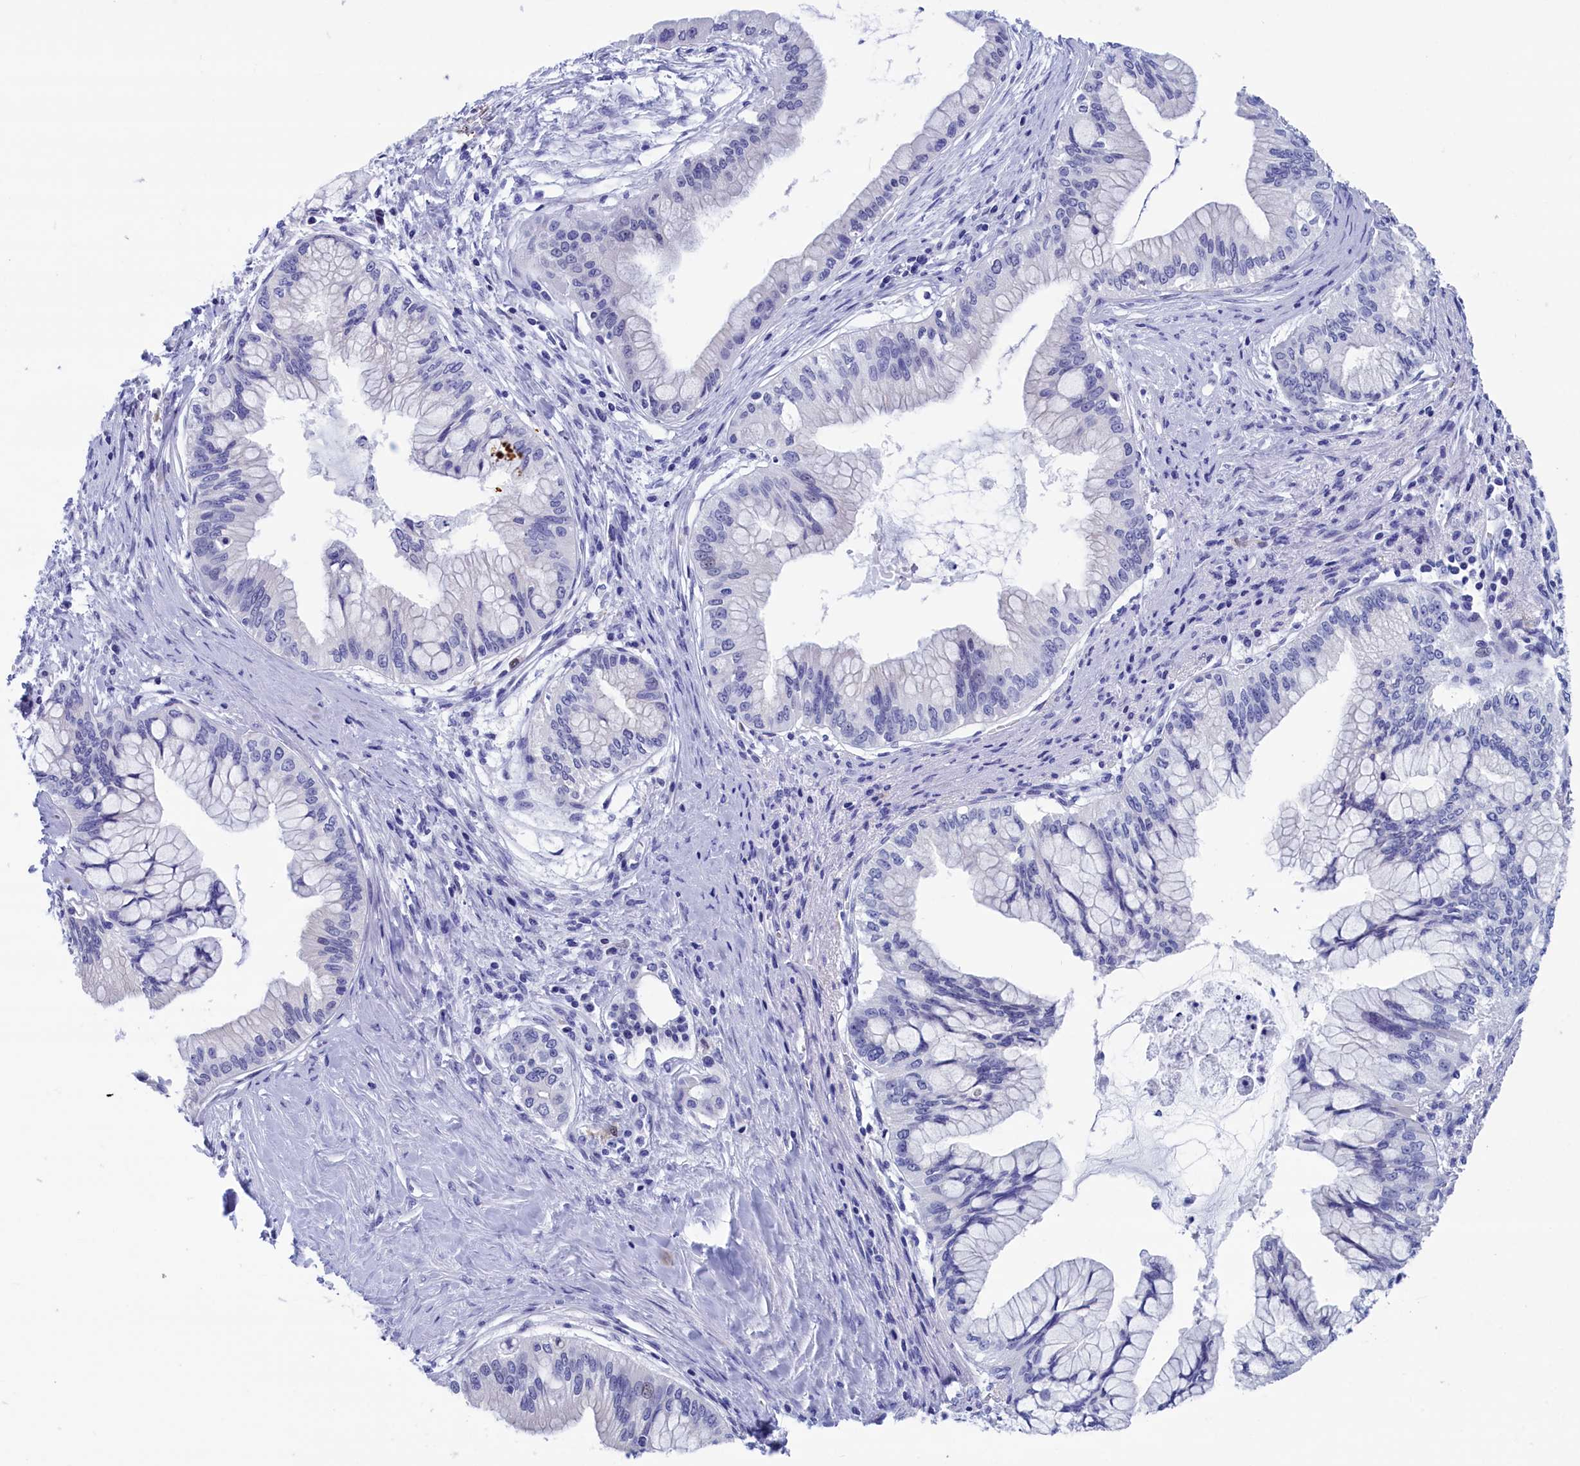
{"staining": {"intensity": "negative", "quantity": "none", "location": "none"}, "tissue": "pancreatic cancer", "cell_type": "Tumor cells", "image_type": "cancer", "snomed": [{"axis": "morphology", "description": "Adenocarcinoma, NOS"}, {"axis": "topography", "description": "Pancreas"}], "caption": "A photomicrograph of human pancreatic cancer is negative for staining in tumor cells.", "gene": "WDR83", "patient": {"sex": "male", "age": 46}}